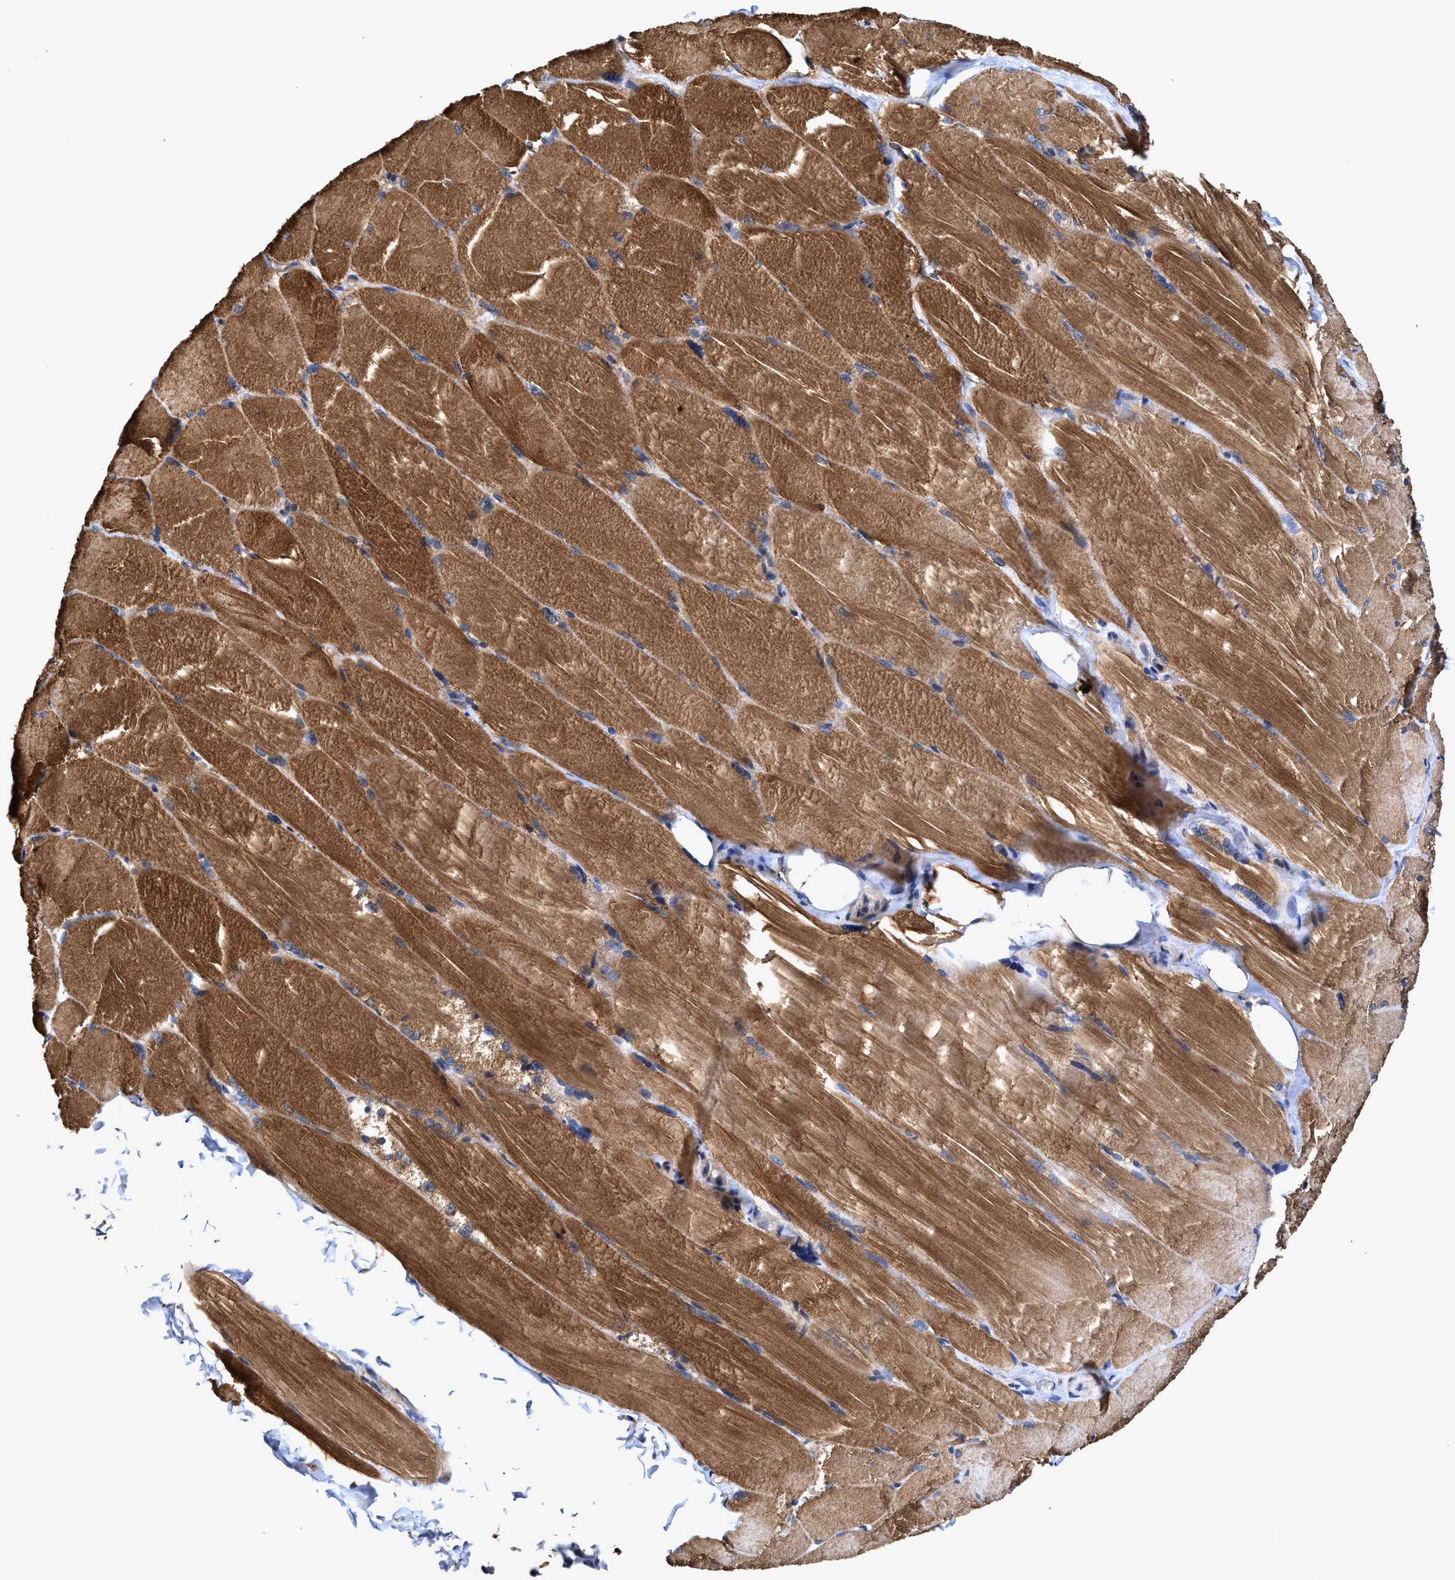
{"staining": {"intensity": "moderate", "quantity": ">75%", "location": "cytoplasmic/membranous"}, "tissue": "skeletal muscle", "cell_type": "Myocytes", "image_type": "normal", "snomed": [{"axis": "morphology", "description": "Normal tissue, NOS"}, {"axis": "topography", "description": "Skin"}, {"axis": "topography", "description": "Skeletal muscle"}], "caption": "Immunohistochemistry (DAB (3,3'-diaminobenzidine)) staining of unremarkable human skeletal muscle reveals moderate cytoplasmic/membranous protein expression in about >75% of myocytes. The staining is performed using DAB (3,3'-diaminobenzidine) brown chromogen to label protein expression. The nuclei are counter-stained blue using hematoxylin.", "gene": "EFNA4", "patient": {"sex": "male", "age": 83}}